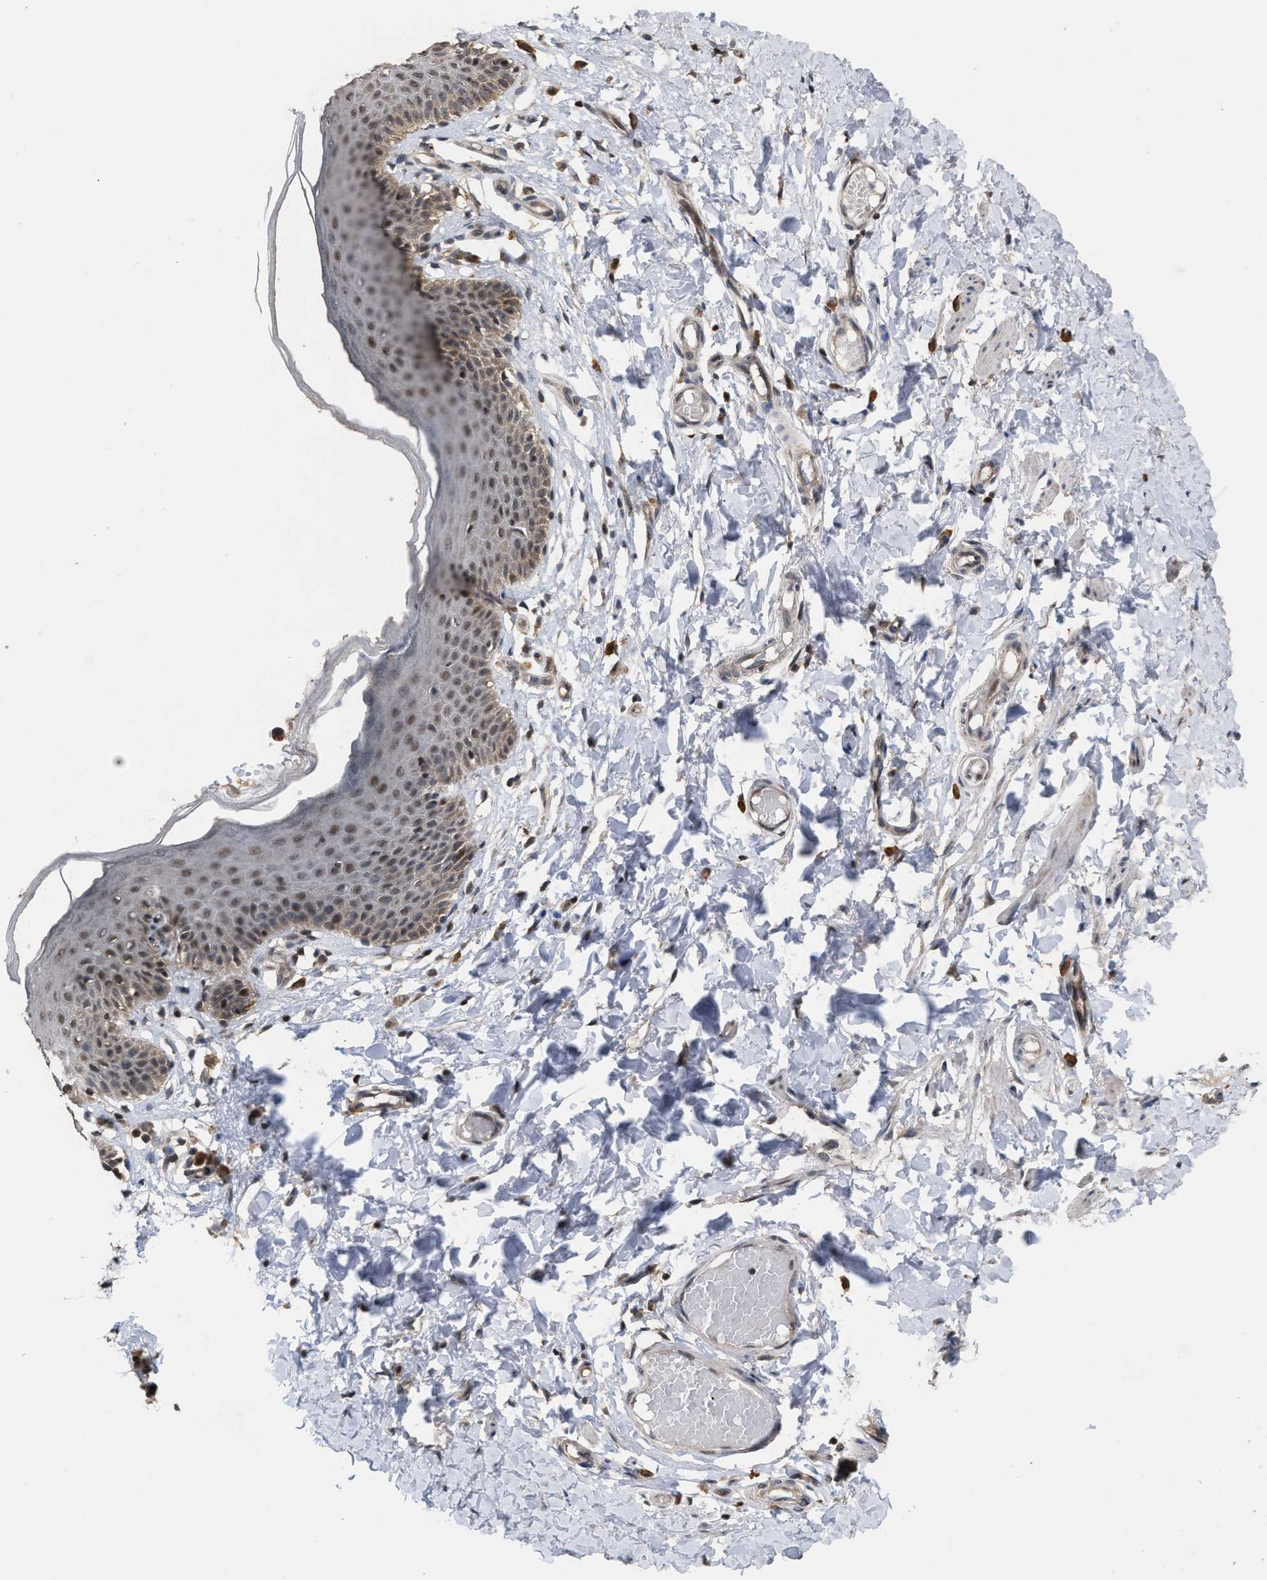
{"staining": {"intensity": "moderate", "quantity": ">75%", "location": "nuclear"}, "tissue": "skin", "cell_type": "Epidermal cells", "image_type": "normal", "snomed": [{"axis": "morphology", "description": "Normal tissue, NOS"}, {"axis": "topography", "description": "Vulva"}], "caption": "Epidermal cells demonstrate medium levels of moderate nuclear staining in about >75% of cells in unremarkable skin.", "gene": "C9orf78", "patient": {"sex": "female", "age": 66}}